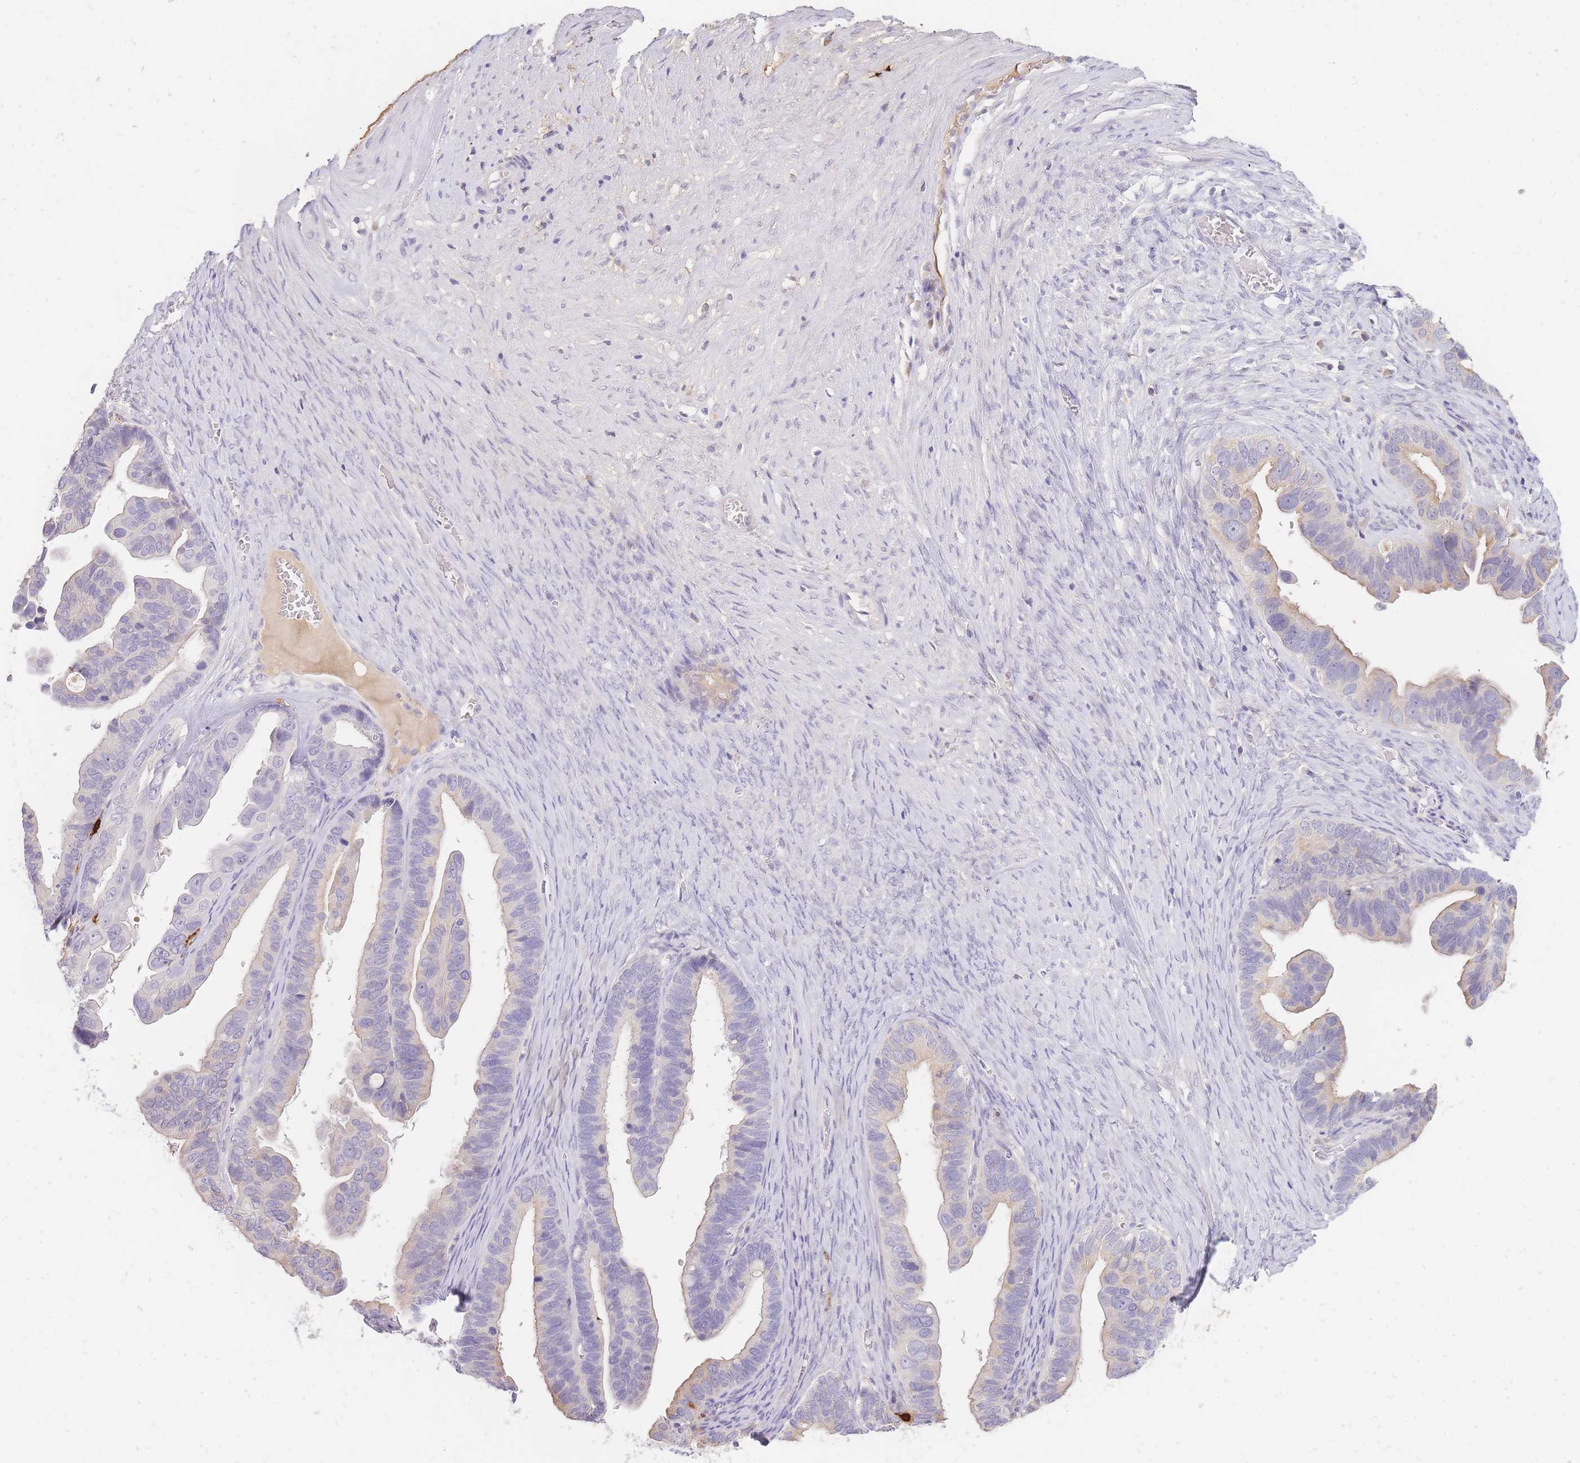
{"staining": {"intensity": "weak", "quantity": "<25%", "location": "cytoplasmic/membranous"}, "tissue": "ovarian cancer", "cell_type": "Tumor cells", "image_type": "cancer", "snomed": [{"axis": "morphology", "description": "Cystadenocarcinoma, serous, NOS"}, {"axis": "topography", "description": "Ovary"}], "caption": "Image shows no protein expression in tumor cells of ovarian cancer (serous cystadenocarcinoma) tissue.", "gene": "TPSD1", "patient": {"sex": "female", "age": 56}}